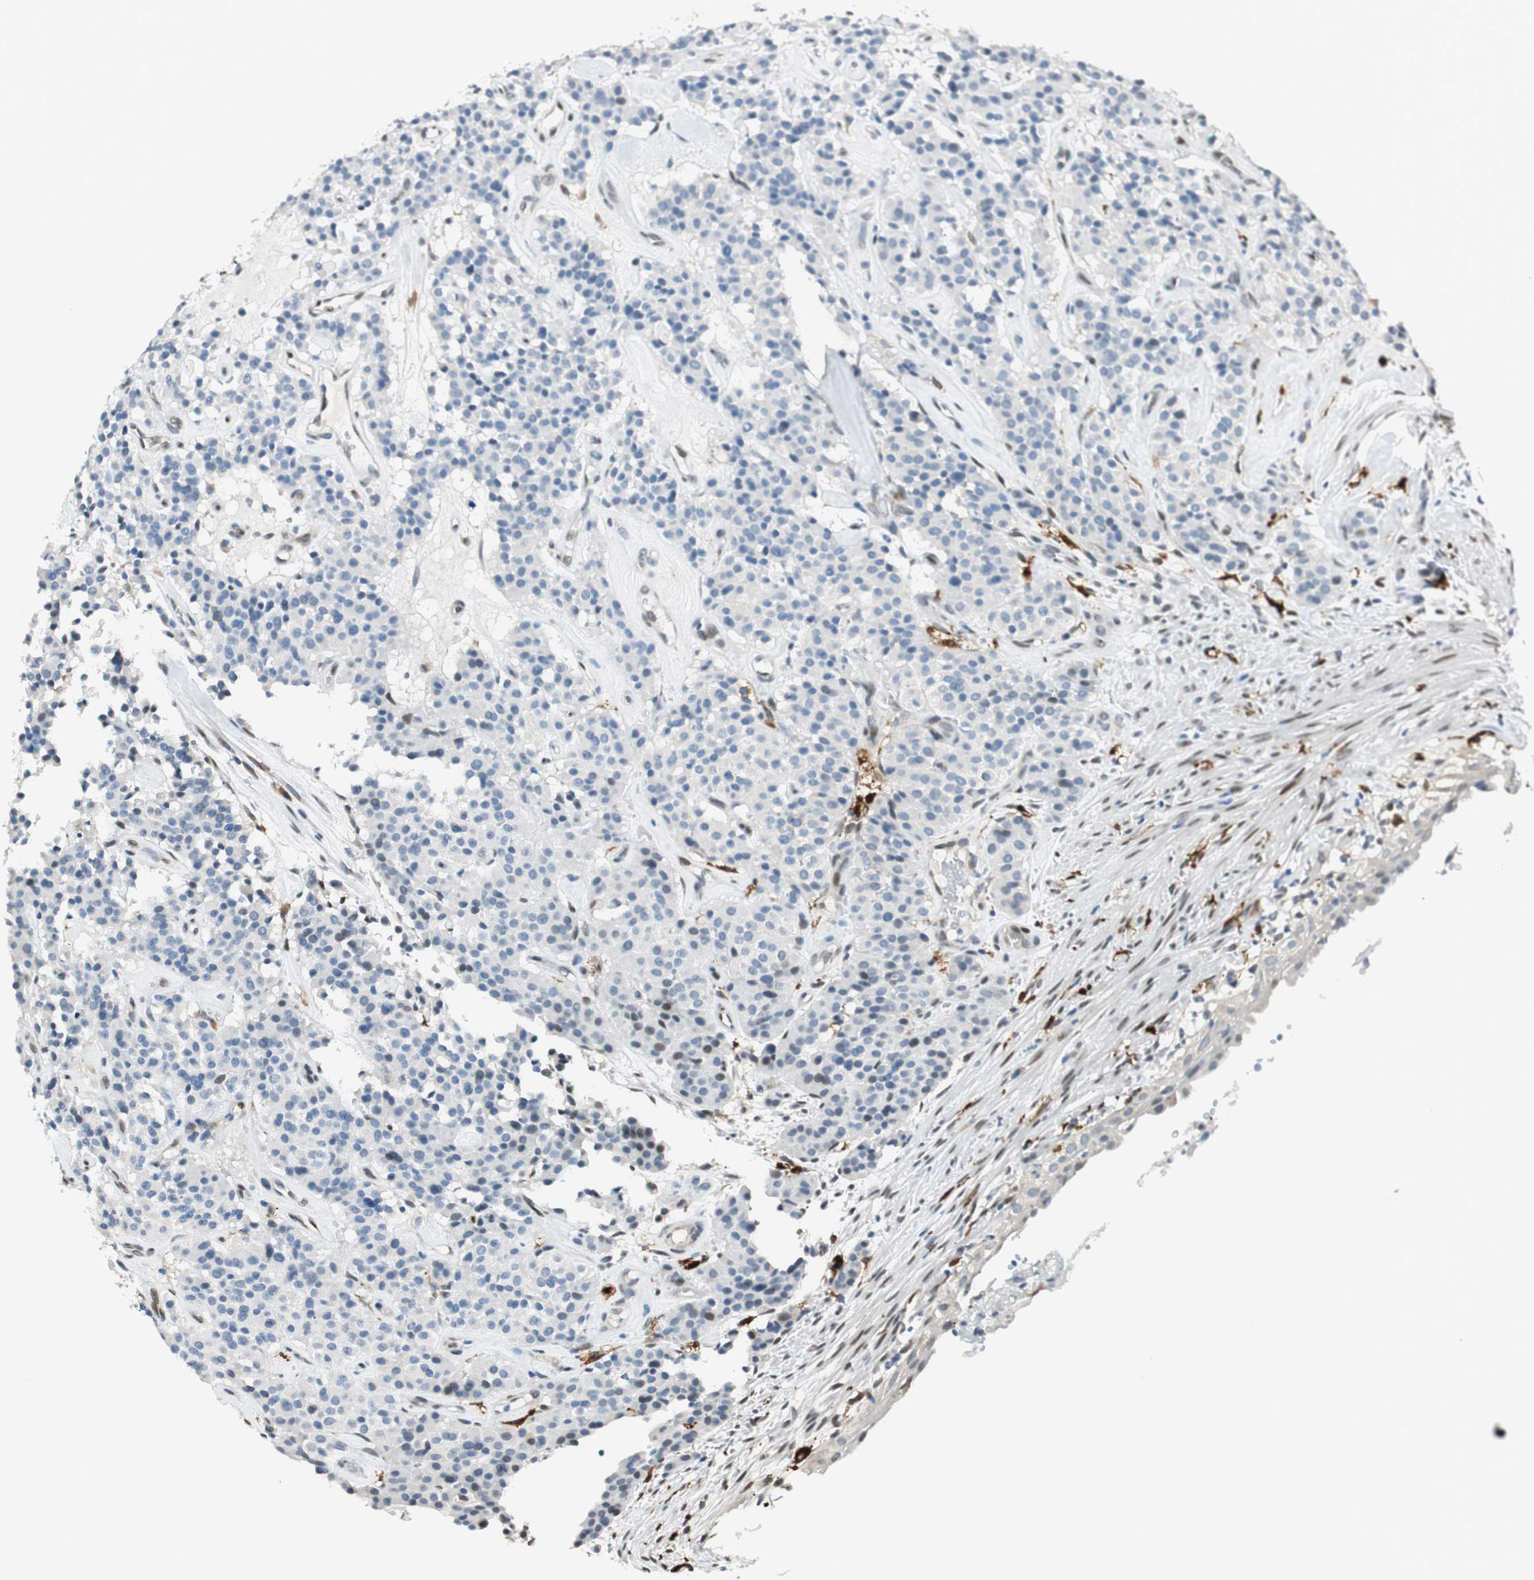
{"staining": {"intensity": "negative", "quantity": "none", "location": "none"}, "tissue": "carcinoid", "cell_type": "Tumor cells", "image_type": "cancer", "snomed": [{"axis": "morphology", "description": "Carcinoid, malignant, NOS"}, {"axis": "topography", "description": "Lung"}], "caption": "Tumor cells show no significant protein staining in carcinoid (malignant). (Stains: DAB immunohistochemistry (IHC) with hematoxylin counter stain, Microscopy: brightfield microscopy at high magnification).", "gene": "TMEM260", "patient": {"sex": "male", "age": 30}}